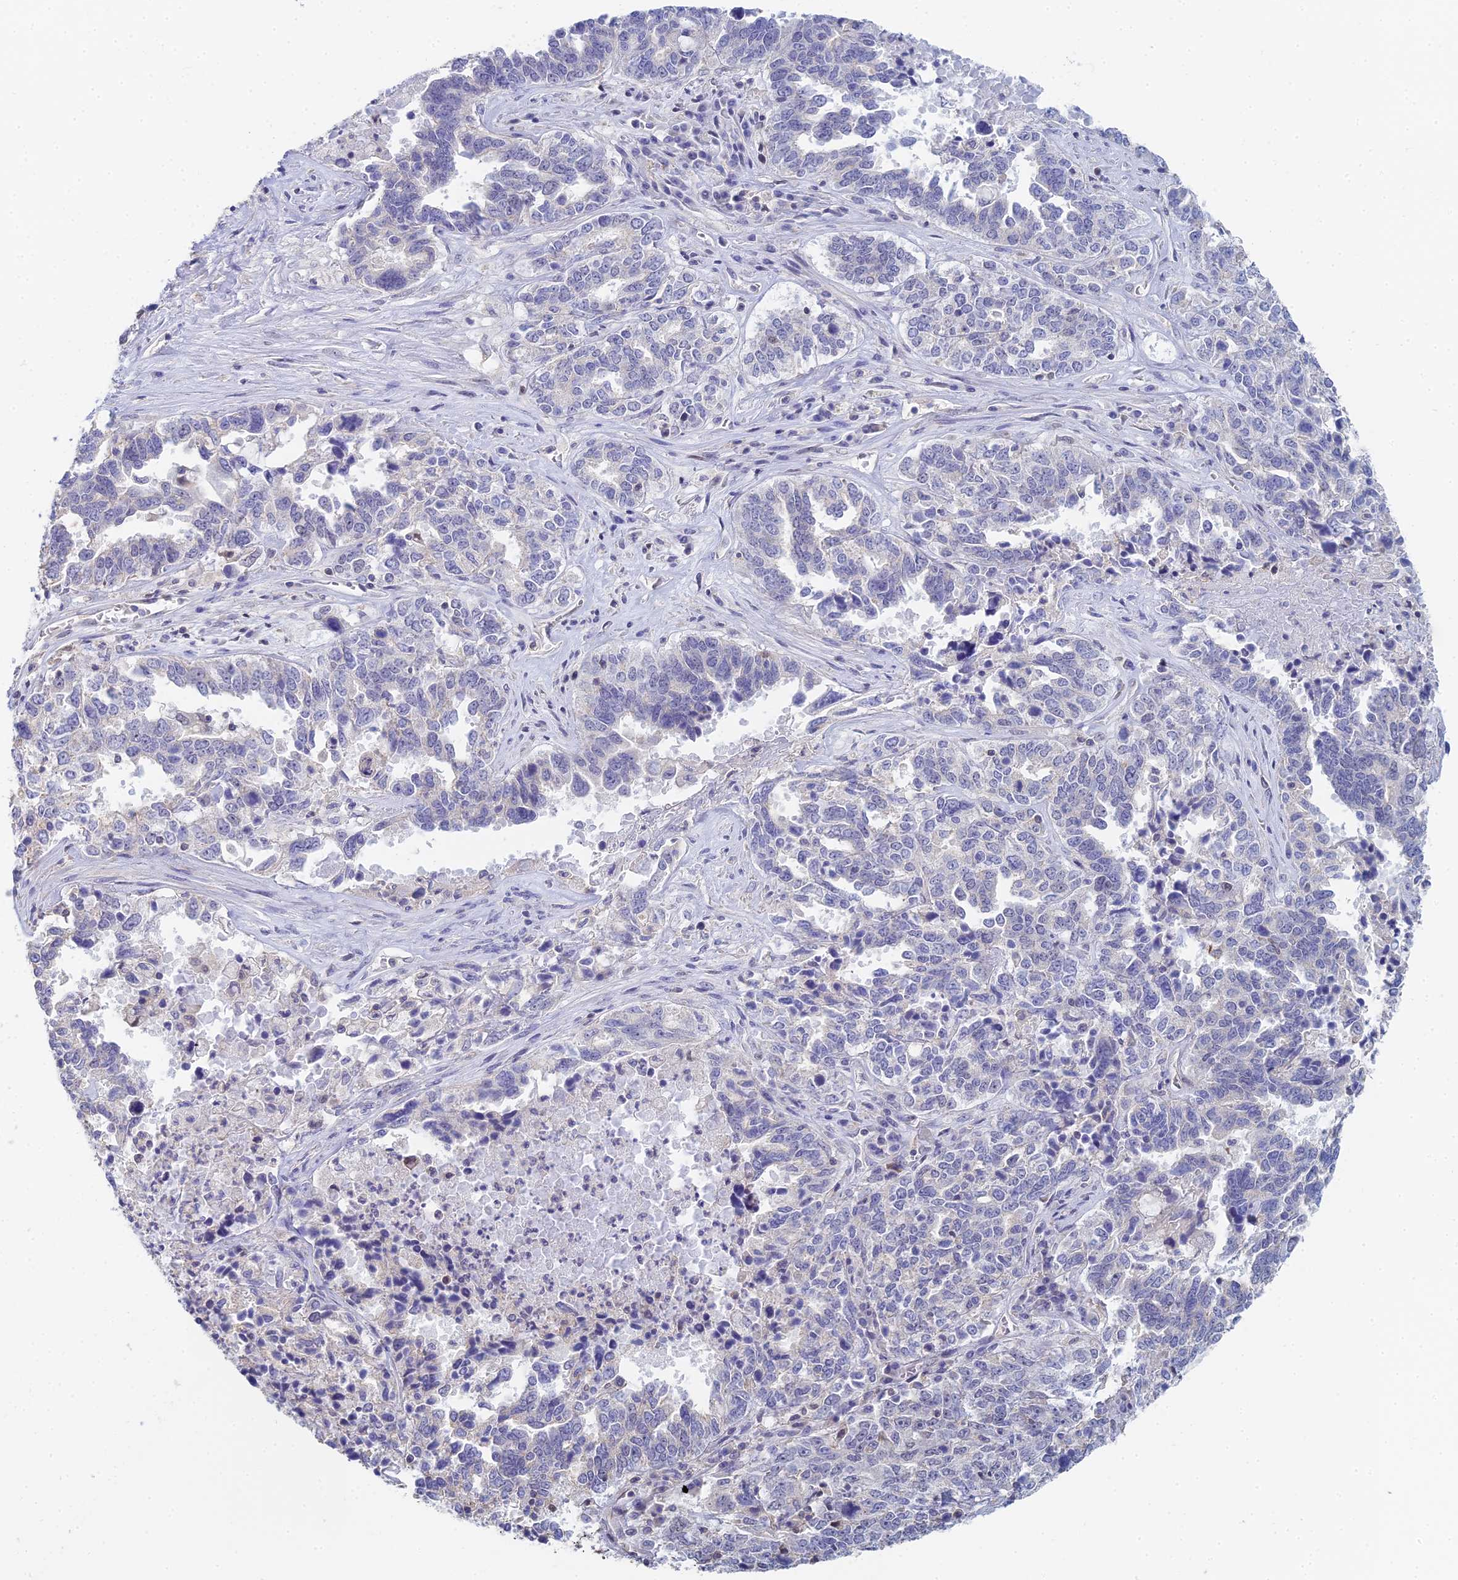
{"staining": {"intensity": "negative", "quantity": "none", "location": "none"}, "tissue": "ovarian cancer", "cell_type": "Tumor cells", "image_type": "cancer", "snomed": [{"axis": "morphology", "description": "Carcinoma, endometroid"}, {"axis": "topography", "description": "Ovary"}], "caption": "This photomicrograph is of ovarian cancer stained with immunohistochemistry (IHC) to label a protein in brown with the nuclei are counter-stained blue. There is no expression in tumor cells. The staining is performed using DAB brown chromogen with nuclei counter-stained in using hematoxylin.", "gene": "MCM2", "patient": {"sex": "female", "age": 62}}